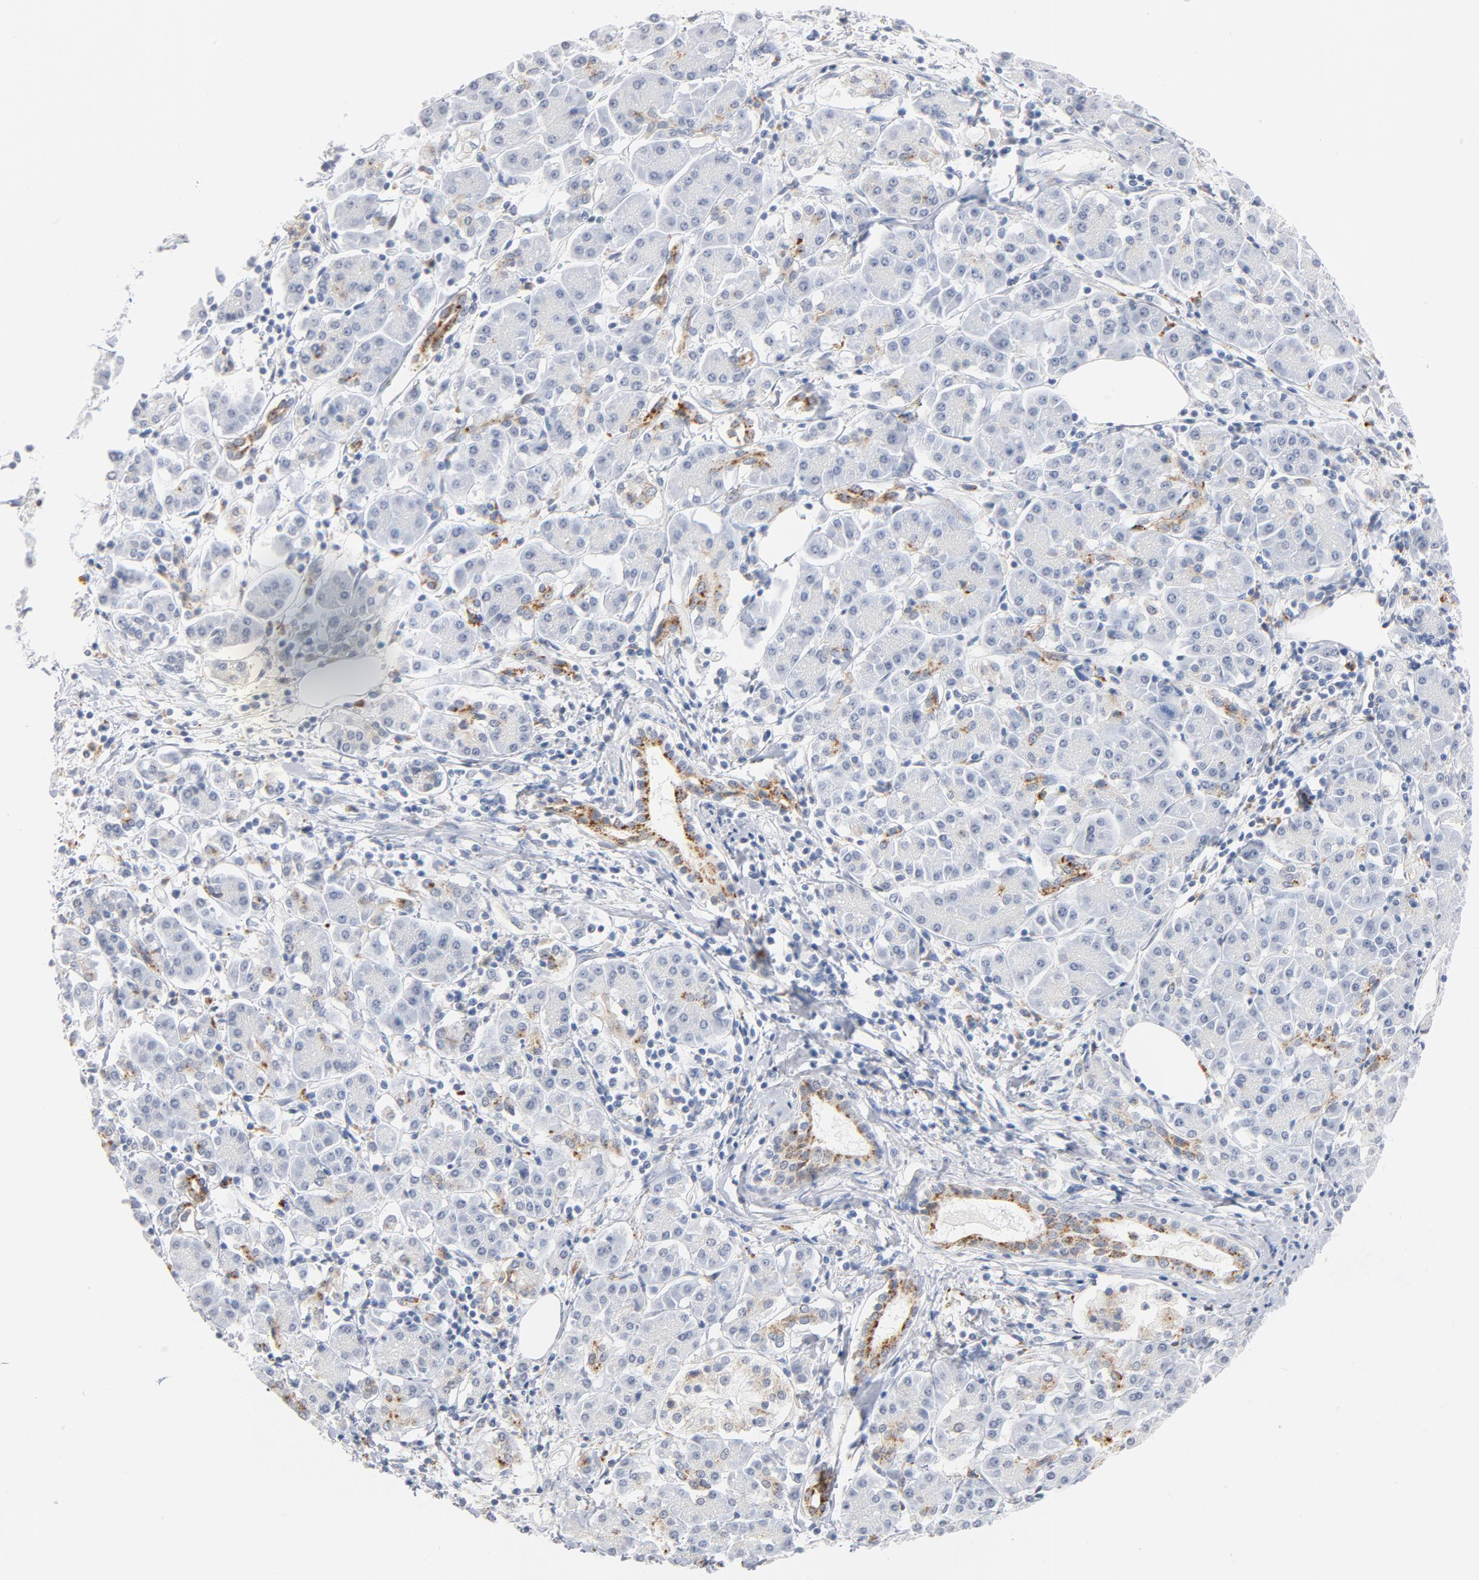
{"staining": {"intensity": "moderate", "quantity": "25%-75%", "location": "cytoplasmic/membranous"}, "tissue": "pancreatic cancer", "cell_type": "Tumor cells", "image_type": "cancer", "snomed": [{"axis": "morphology", "description": "Adenocarcinoma, NOS"}, {"axis": "topography", "description": "Pancreas"}], "caption": "Pancreatic cancer stained with DAB (3,3'-diaminobenzidine) immunohistochemistry shows medium levels of moderate cytoplasmic/membranous expression in approximately 25%-75% of tumor cells.", "gene": "LTBP2", "patient": {"sex": "female", "age": 57}}